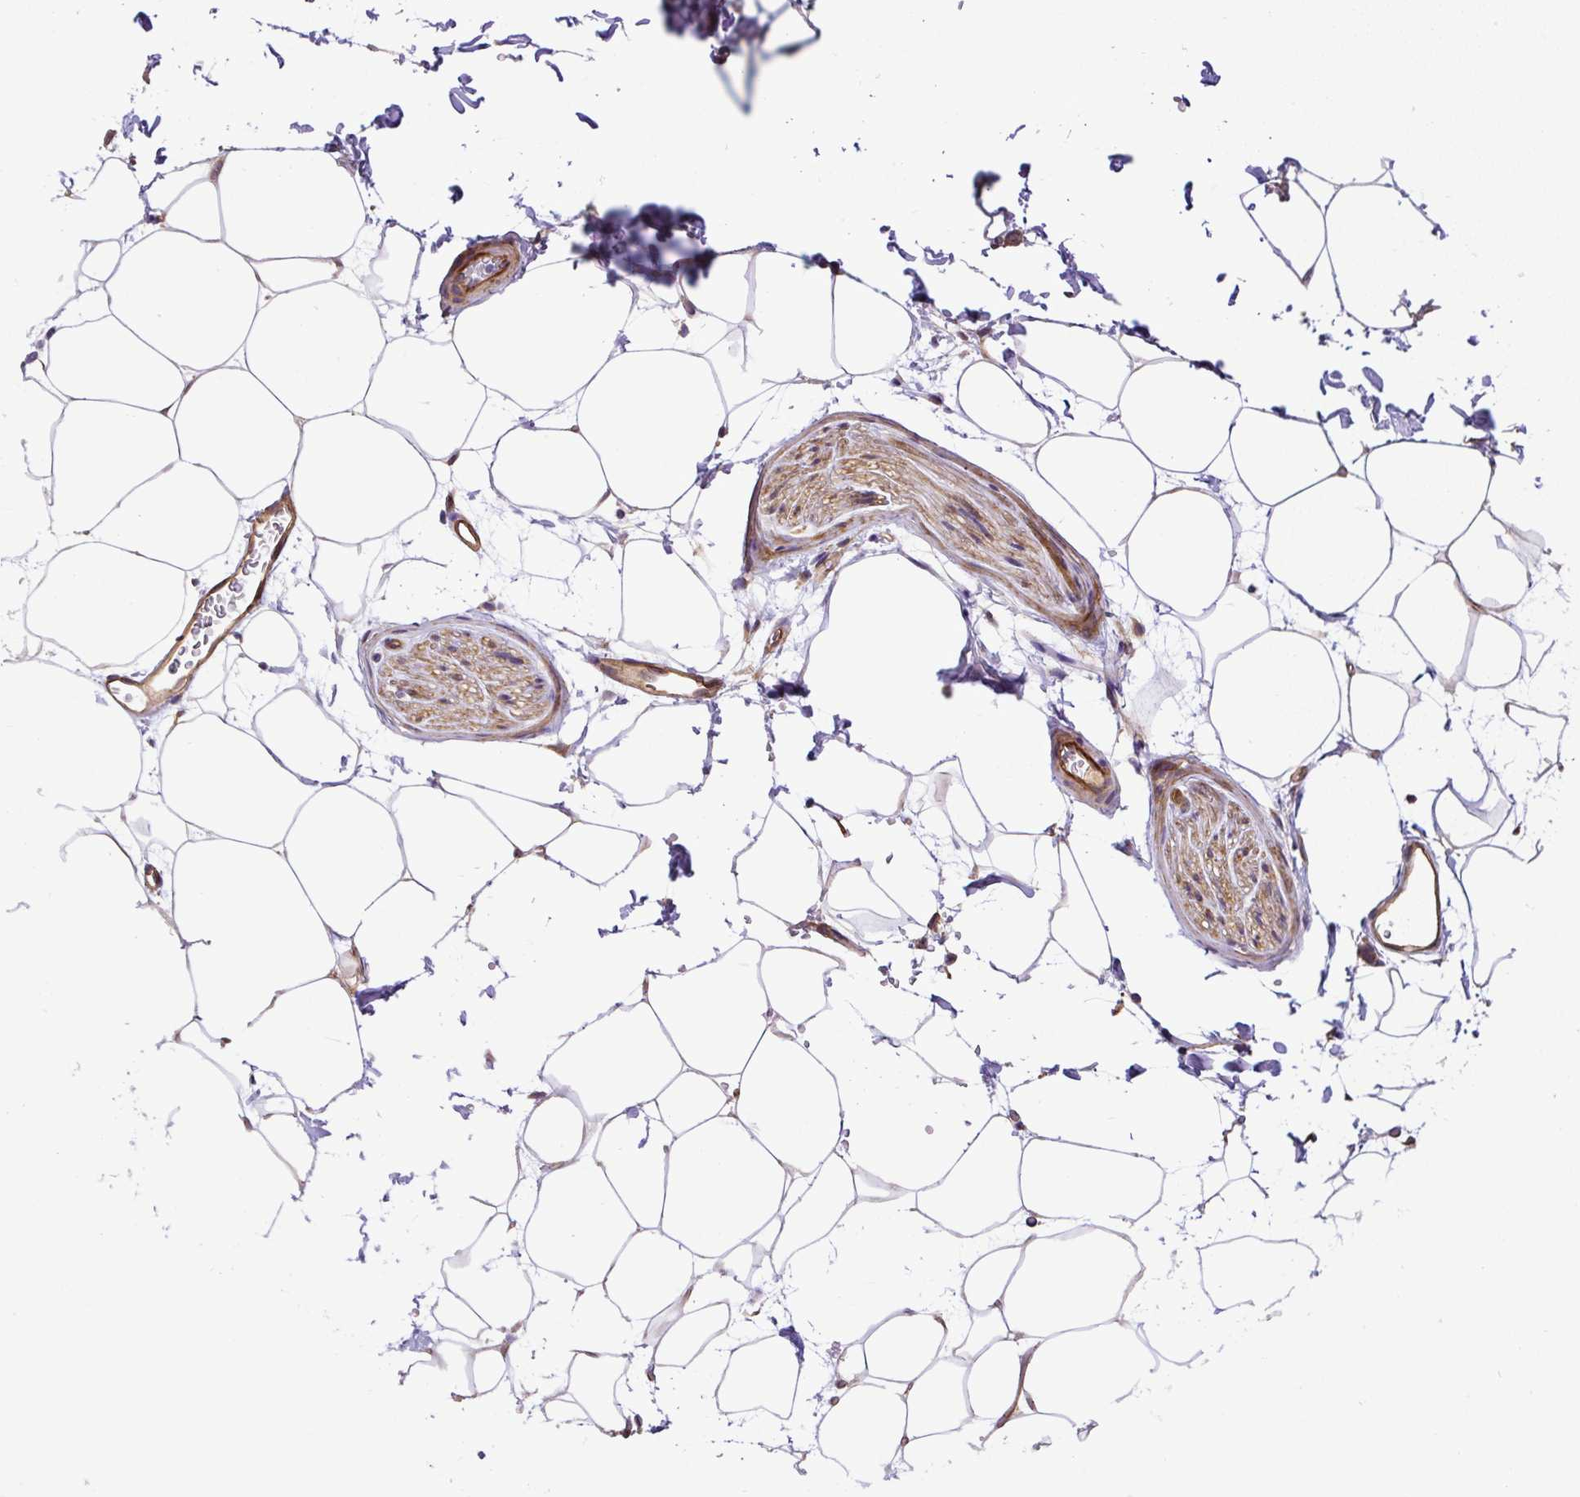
{"staining": {"intensity": "strong", "quantity": ">75%", "location": "cytoplasmic/membranous"}, "tissue": "adipose tissue", "cell_type": "Adipocytes", "image_type": "normal", "snomed": [{"axis": "morphology", "description": "Normal tissue, NOS"}, {"axis": "topography", "description": "Adipose tissue"}, {"axis": "topography", "description": "Vascular tissue"}, {"axis": "topography", "description": "Rectum"}, {"axis": "topography", "description": "Peripheral nerve tissue"}], "caption": "Immunohistochemical staining of normal human adipose tissue reveals >75% levels of strong cytoplasmic/membranous protein positivity in about >75% of adipocytes.", "gene": "DCTN1", "patient": {"sex": "female", "age": 69}}